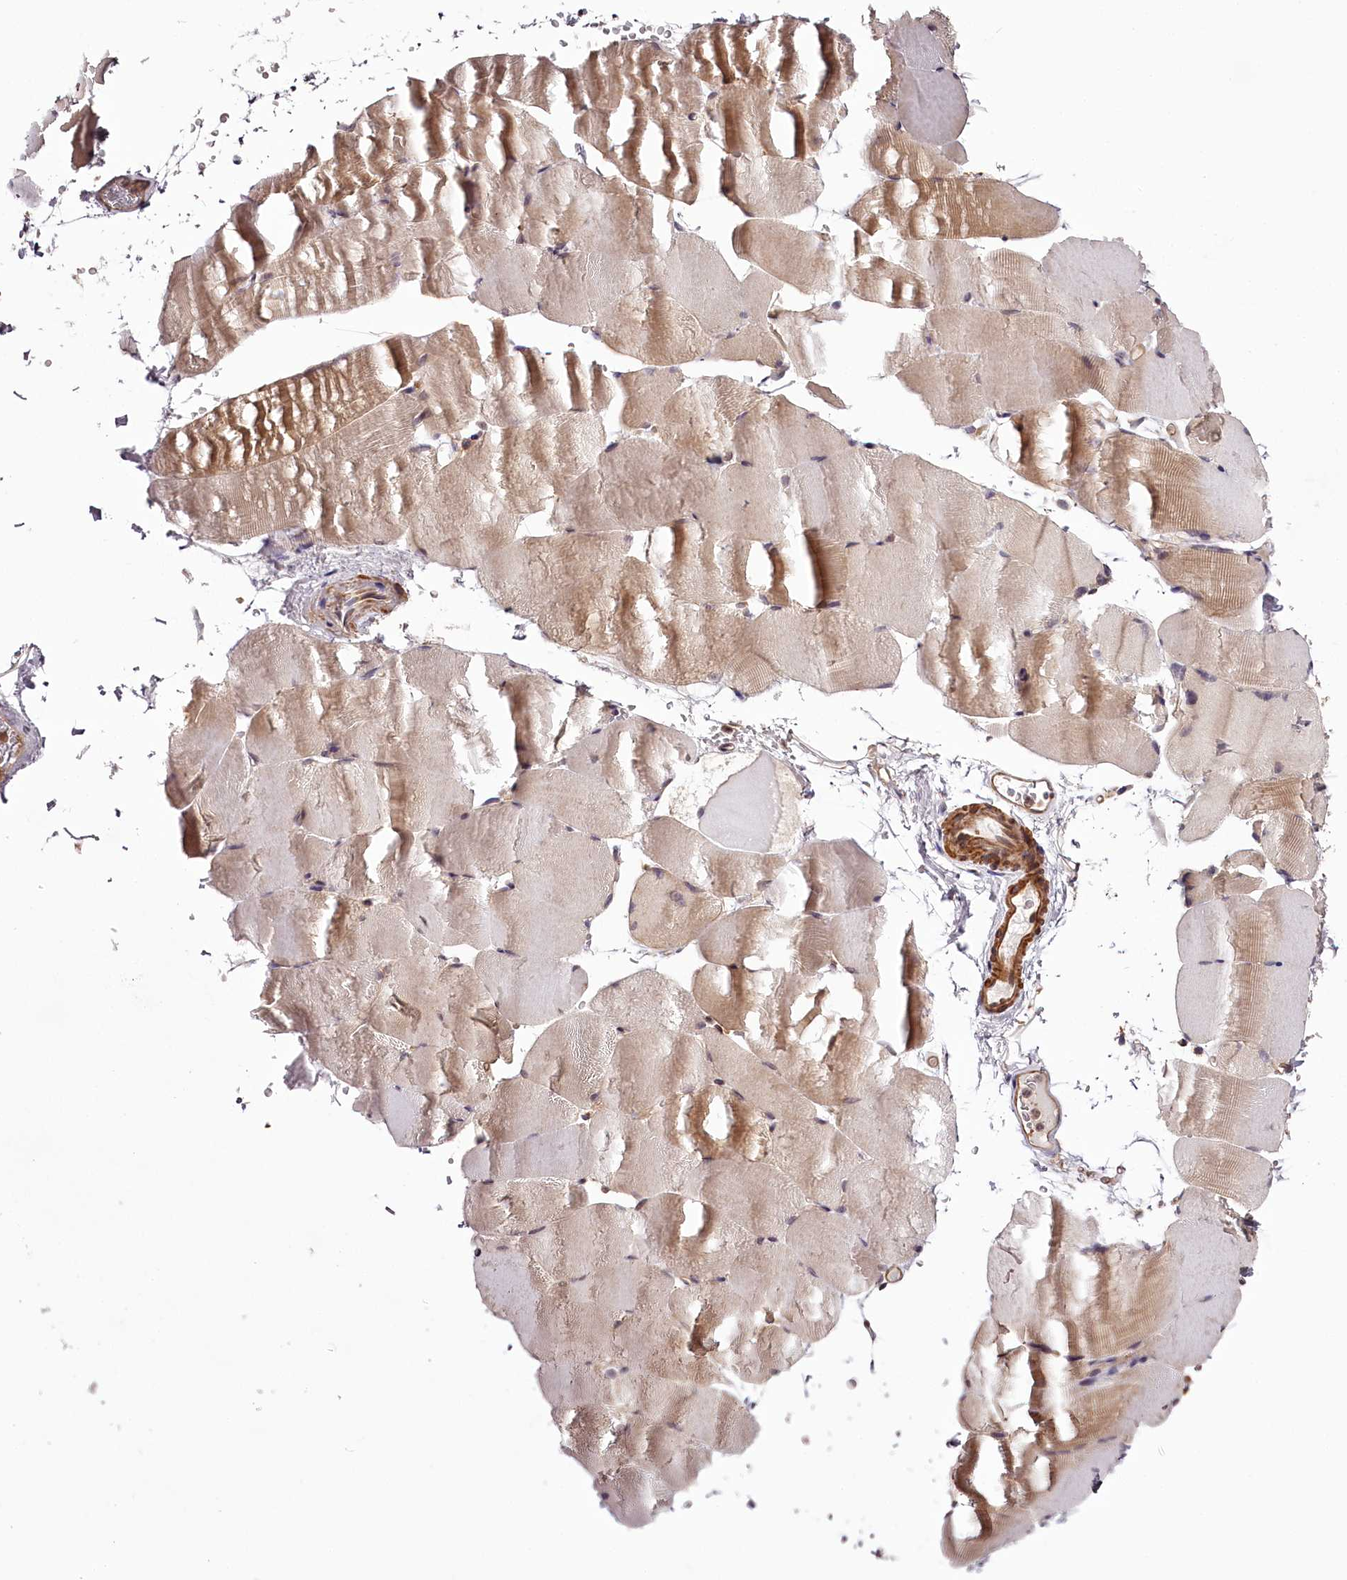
{"staining": {"intensity": "weak", "quantity": "25%-75%", "location": "cytoplasmic/membranous"}, "tissue": "skeletal muscle", "cell_type": "Myocytes", "image_type": "normal", "snomed": [{"axis": "morphology", "description": "Normal tissue, NOS"}, {"axis": "topography", "description": "Skeletal muscle"}, {"axis": "topography", "description": "Parathyroid gland"}], "caption": "Approximately 25%-75% of myocytes in benign skeletal muscle exhibit weak cytoplasmic/membranous protein positivity as visualized by brown immunohistochemical staining.", "gene": "TARS1", "patient": {"sex": "female", "age": 37}}